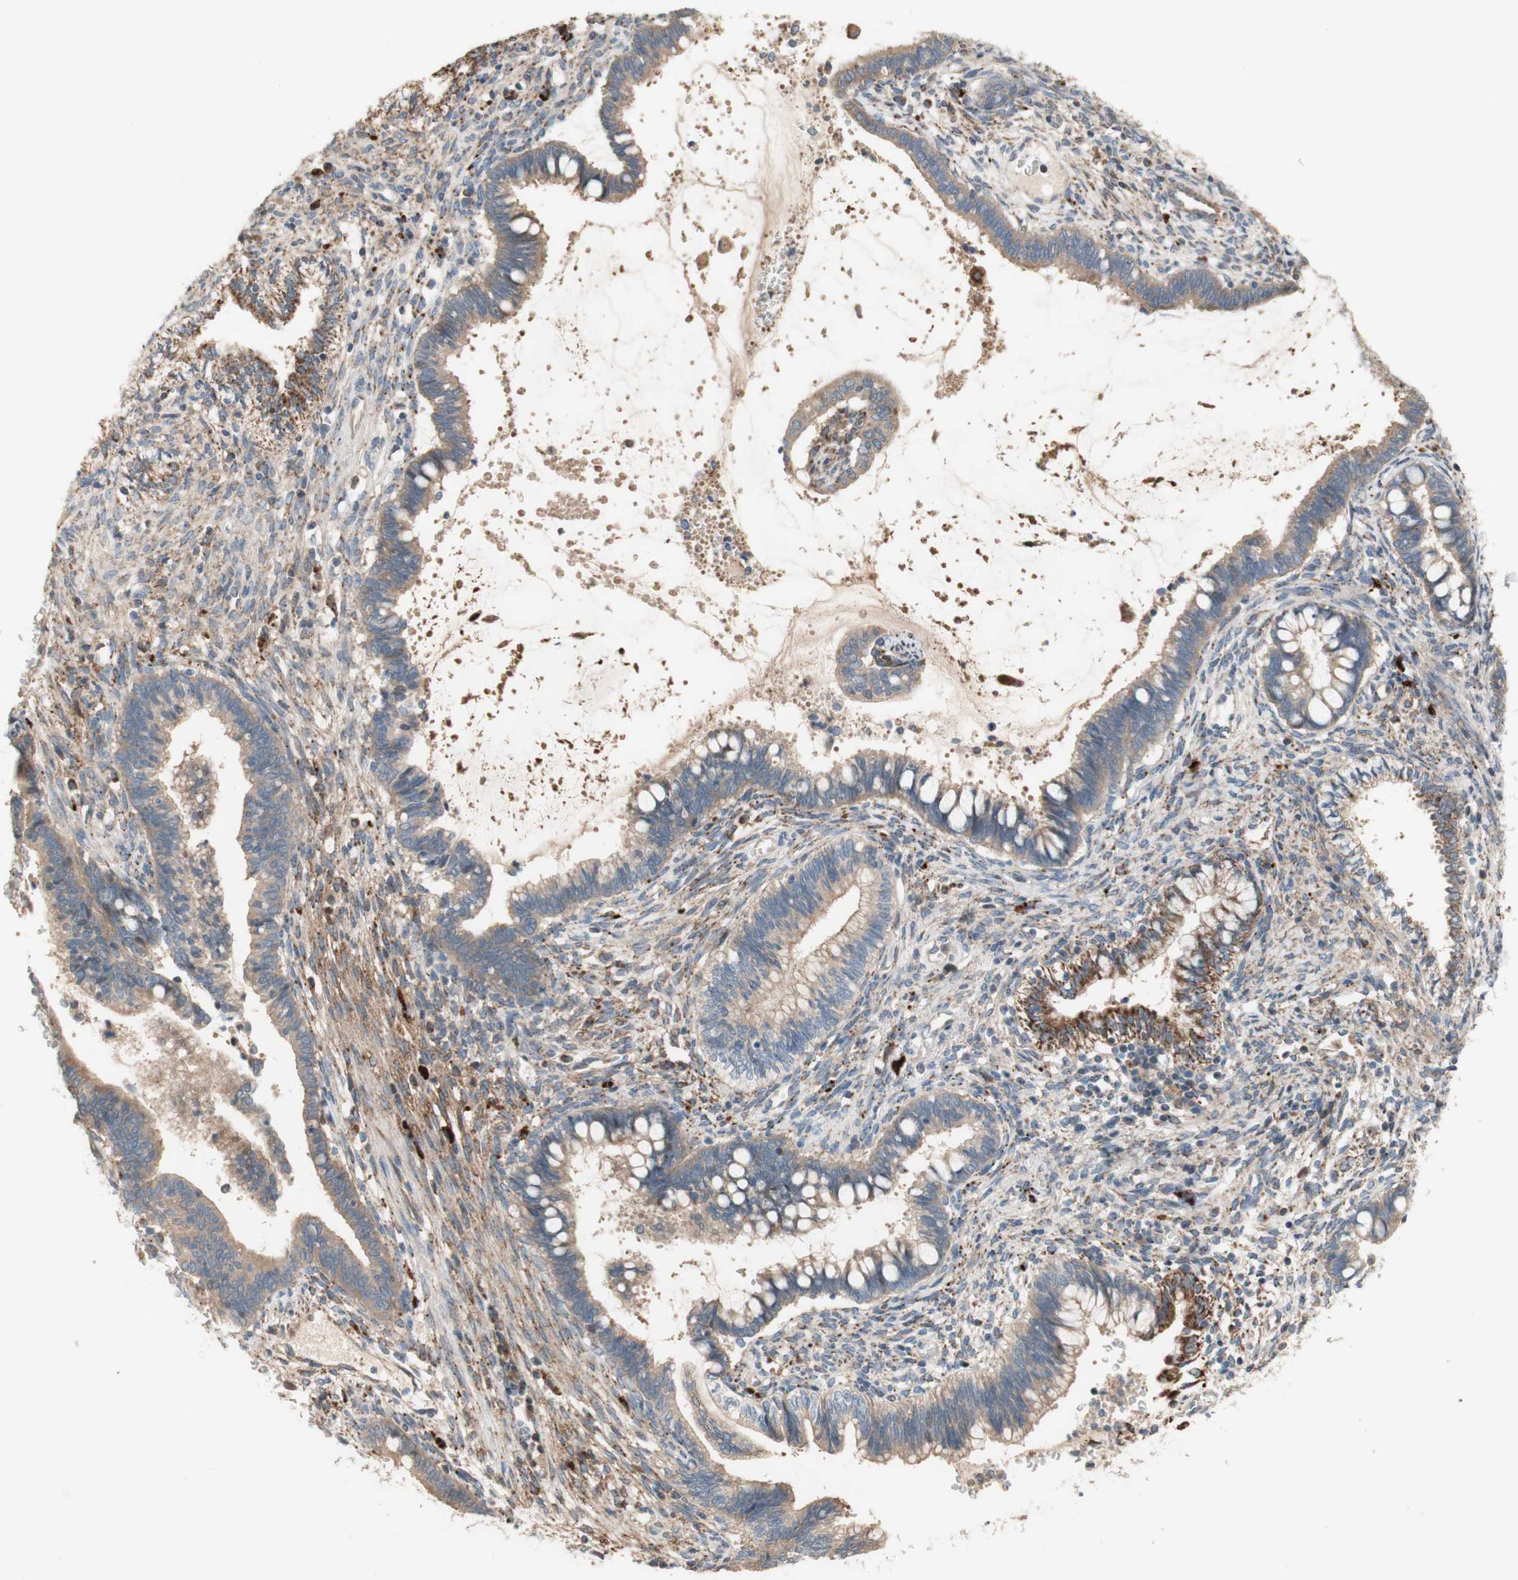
{"staining": {"intensity": "moderate", "quantity": "<25%", "location": "cytoplasmic/membranous"}, "tissue": "cervical cancer", "cell_type": "Tumor cells", "image_type": "cancer", "snomed": [{"axis": "morphology", "description": "Adenocarcinoma, NOS"}, {"axis": "topography", "description": "Cervix"}], "caption": "Protein expression analysis of human cervical adenocarcinoma reveals moderate cytoplasmic/membranous positivity in approximately <25% of tumor cells.", "gene": "PTPN21", "patient": {"sex": "female", "age": 44}}